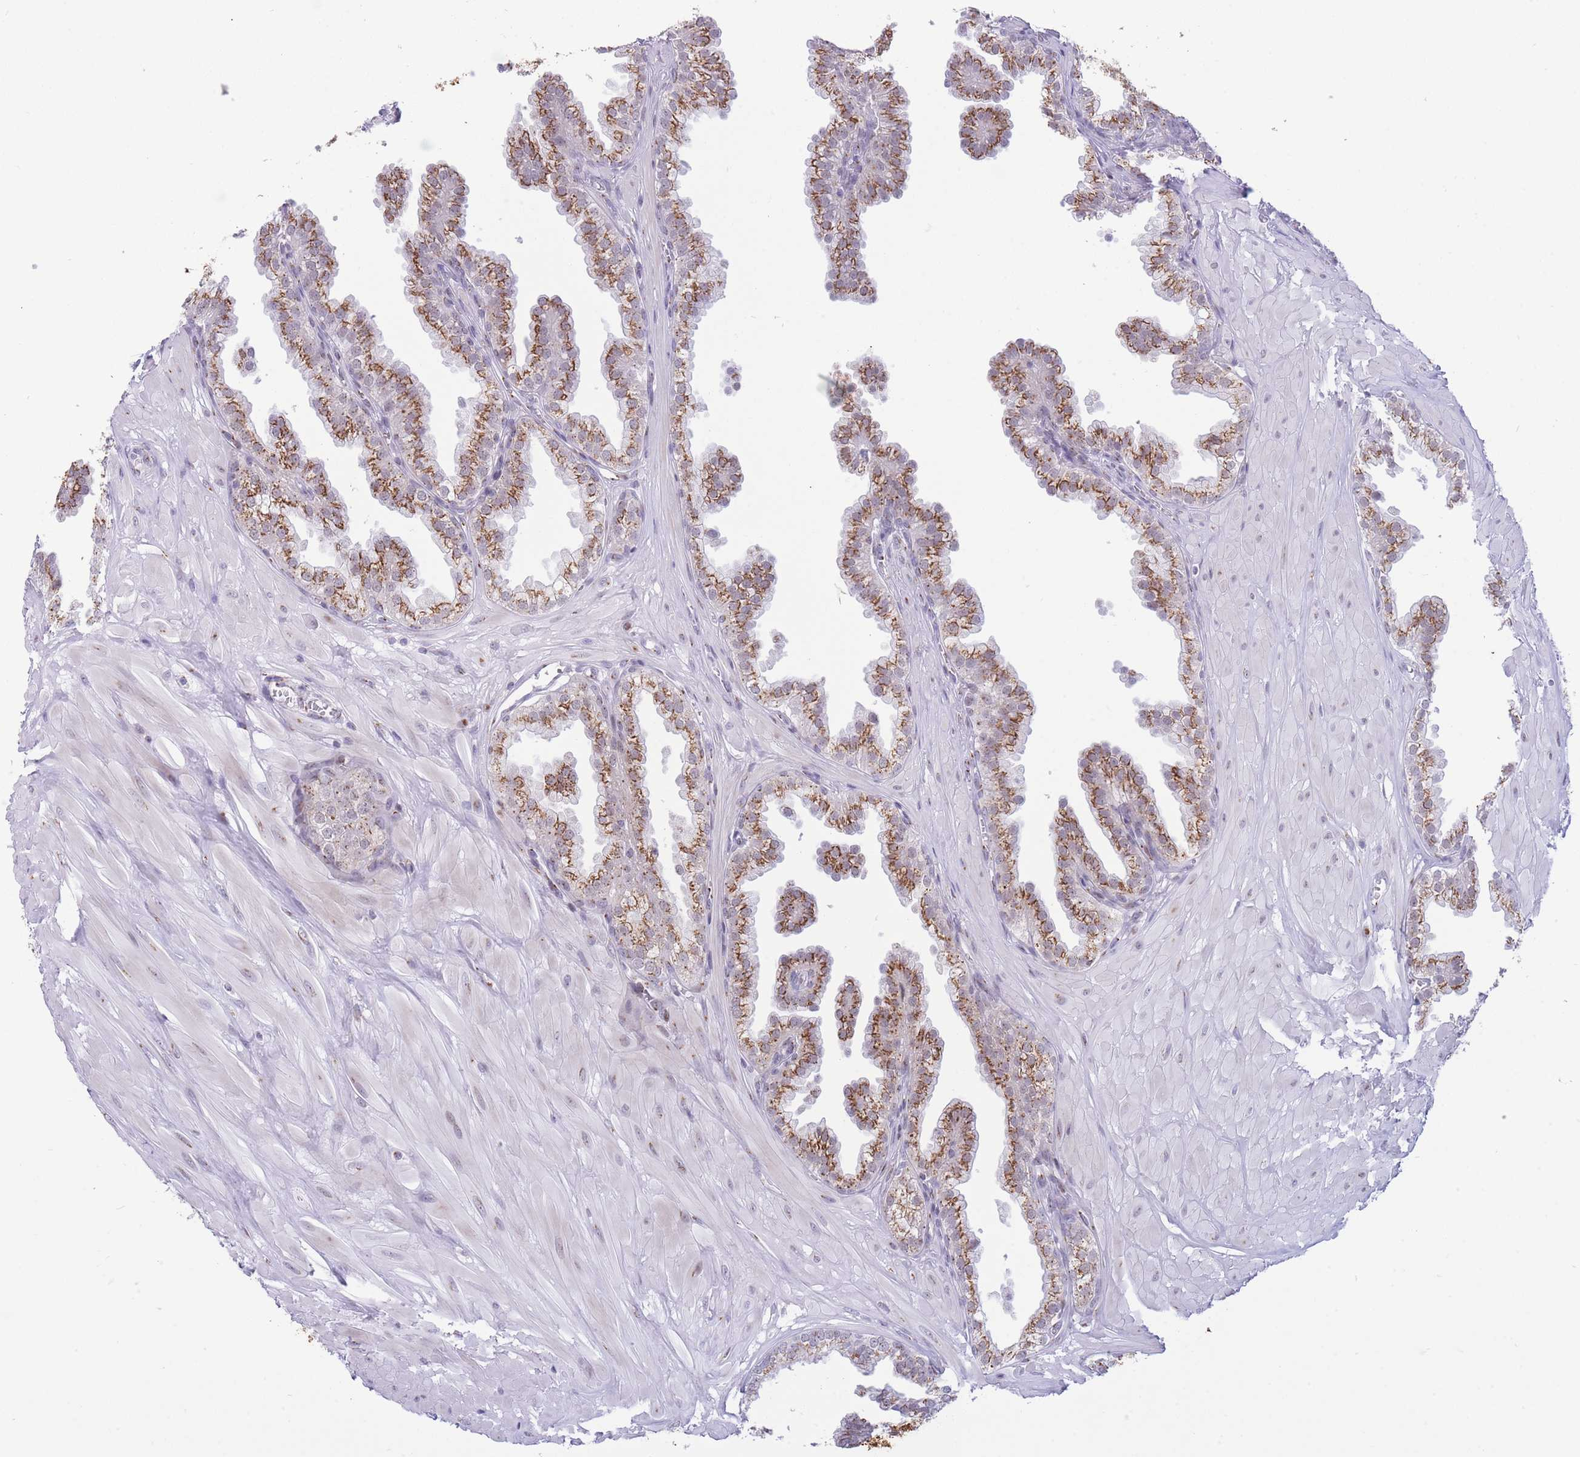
{"staining": {"intensity": "strong", "quantity": ">75%", "location": "cytoplasmic/membranous"}, "tissue": "prostate", "cell_type": "Glandular cells", "image_type": "normal", "snomed": [{"axis": "morphology", "description": "Normal tissue, NOS"}, {"axis": "topography", "description": "Prostate"}, {"axis": "topography", "description": "Peripheral nerve tissue"}], "caption": "Strong cytoplasmic/membranous protein staining is appreciated in about >75% of glandular cells in prostate.", "gene": "INO80C", "patient": {"sex": "male", "age": 55}}